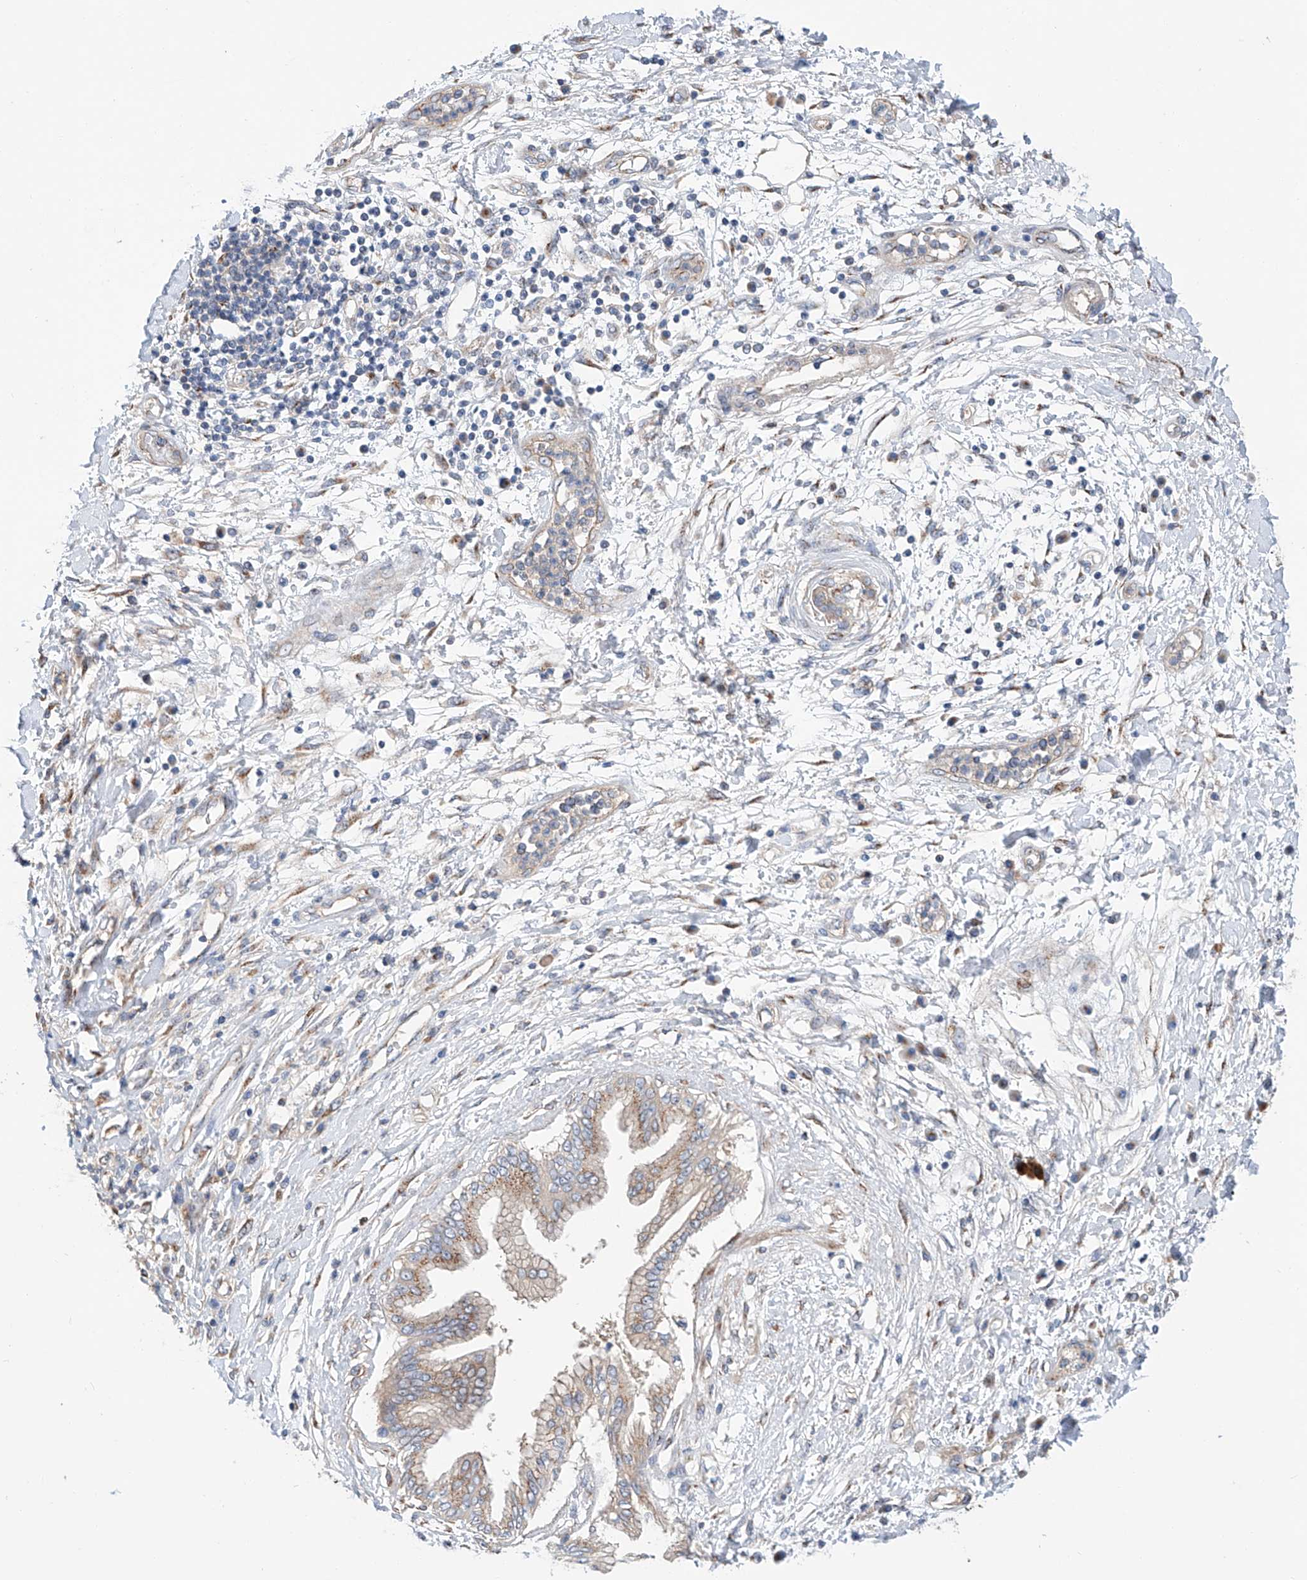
{"staining": {"intensity": "weak", "quantity": "25%-75%", "location": "cytoplasmic/membranous"}, "tissue": "pancreatic cancer", "cell_type": "Tumor cells", "image_type": "cancer", "snomed": [{"axis": "morphology", "description": "Adenocarcinoma, NOS"}, {"axis": "topography", "description": "Pancreas"}], "caption": "Tumor cells exhibit weak cytoplasmic/membranous expression in approximately 25%-75% of cells in pancreatic cancer (adenocarcinoma). (IHC, brightfield microscopy, high magnification).", "gene": "SLC22A7", "patient": {"sex": "female", "age": 56}}